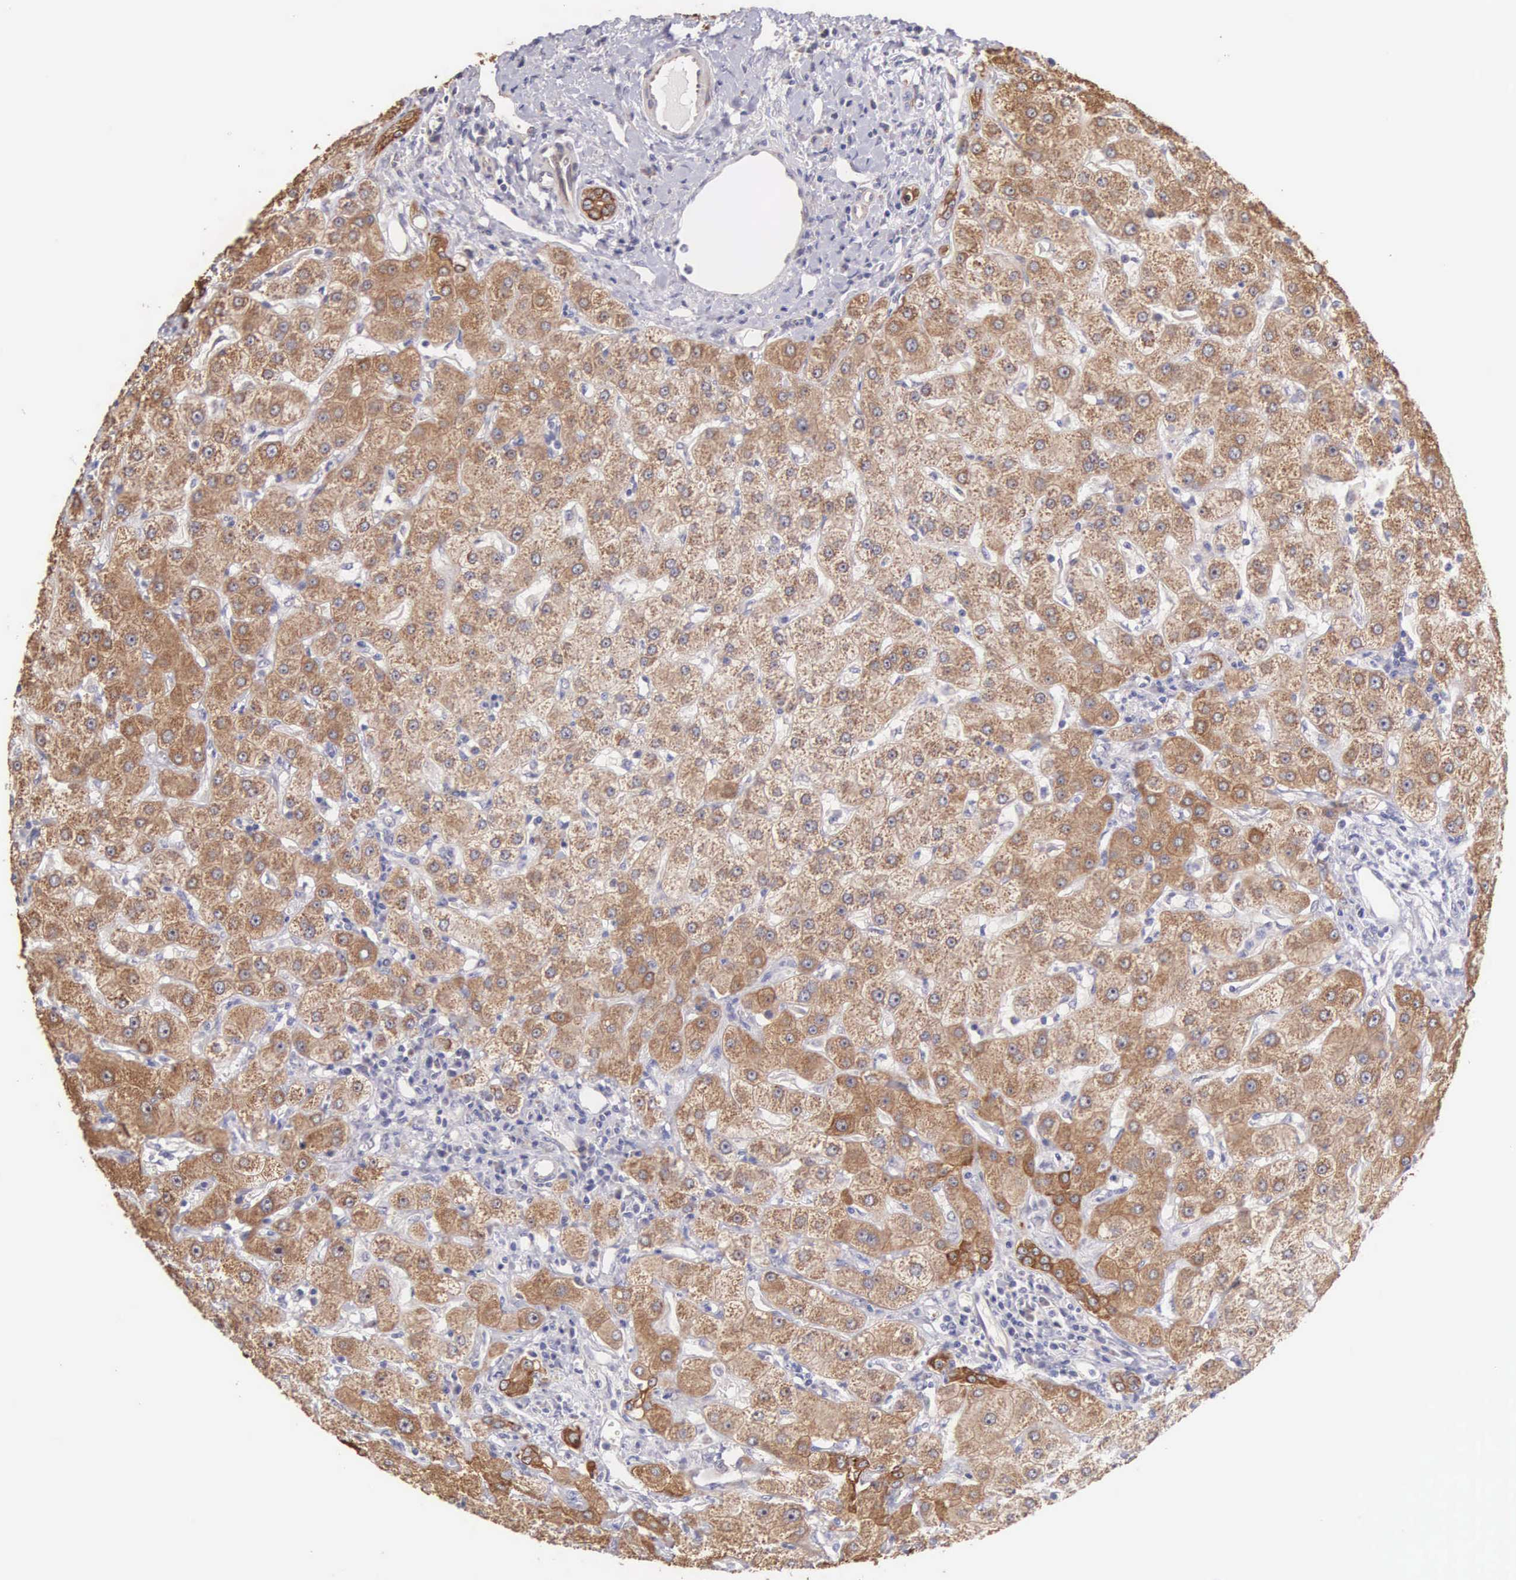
{"staining": {"intensity": "strong", "quantity": ">75%", "location": "cytoplasmic/membranous"}, "tissue": "liver", "cell_type": "Cholangiocytes", "image_type": "normal", "snomed": [{"axis": "morphology", "description": "Normal tissue, NOS"}, {"axis": "topography", "description": "Liver"}], "caption": "Normal liver was stained to show a protein in brown. There is high levels of strong cytoplasmic/membranous expression in about >75% of cholangiocytes.", "gene": "PIR", "patient": {"sex": "female", "age": 79}}